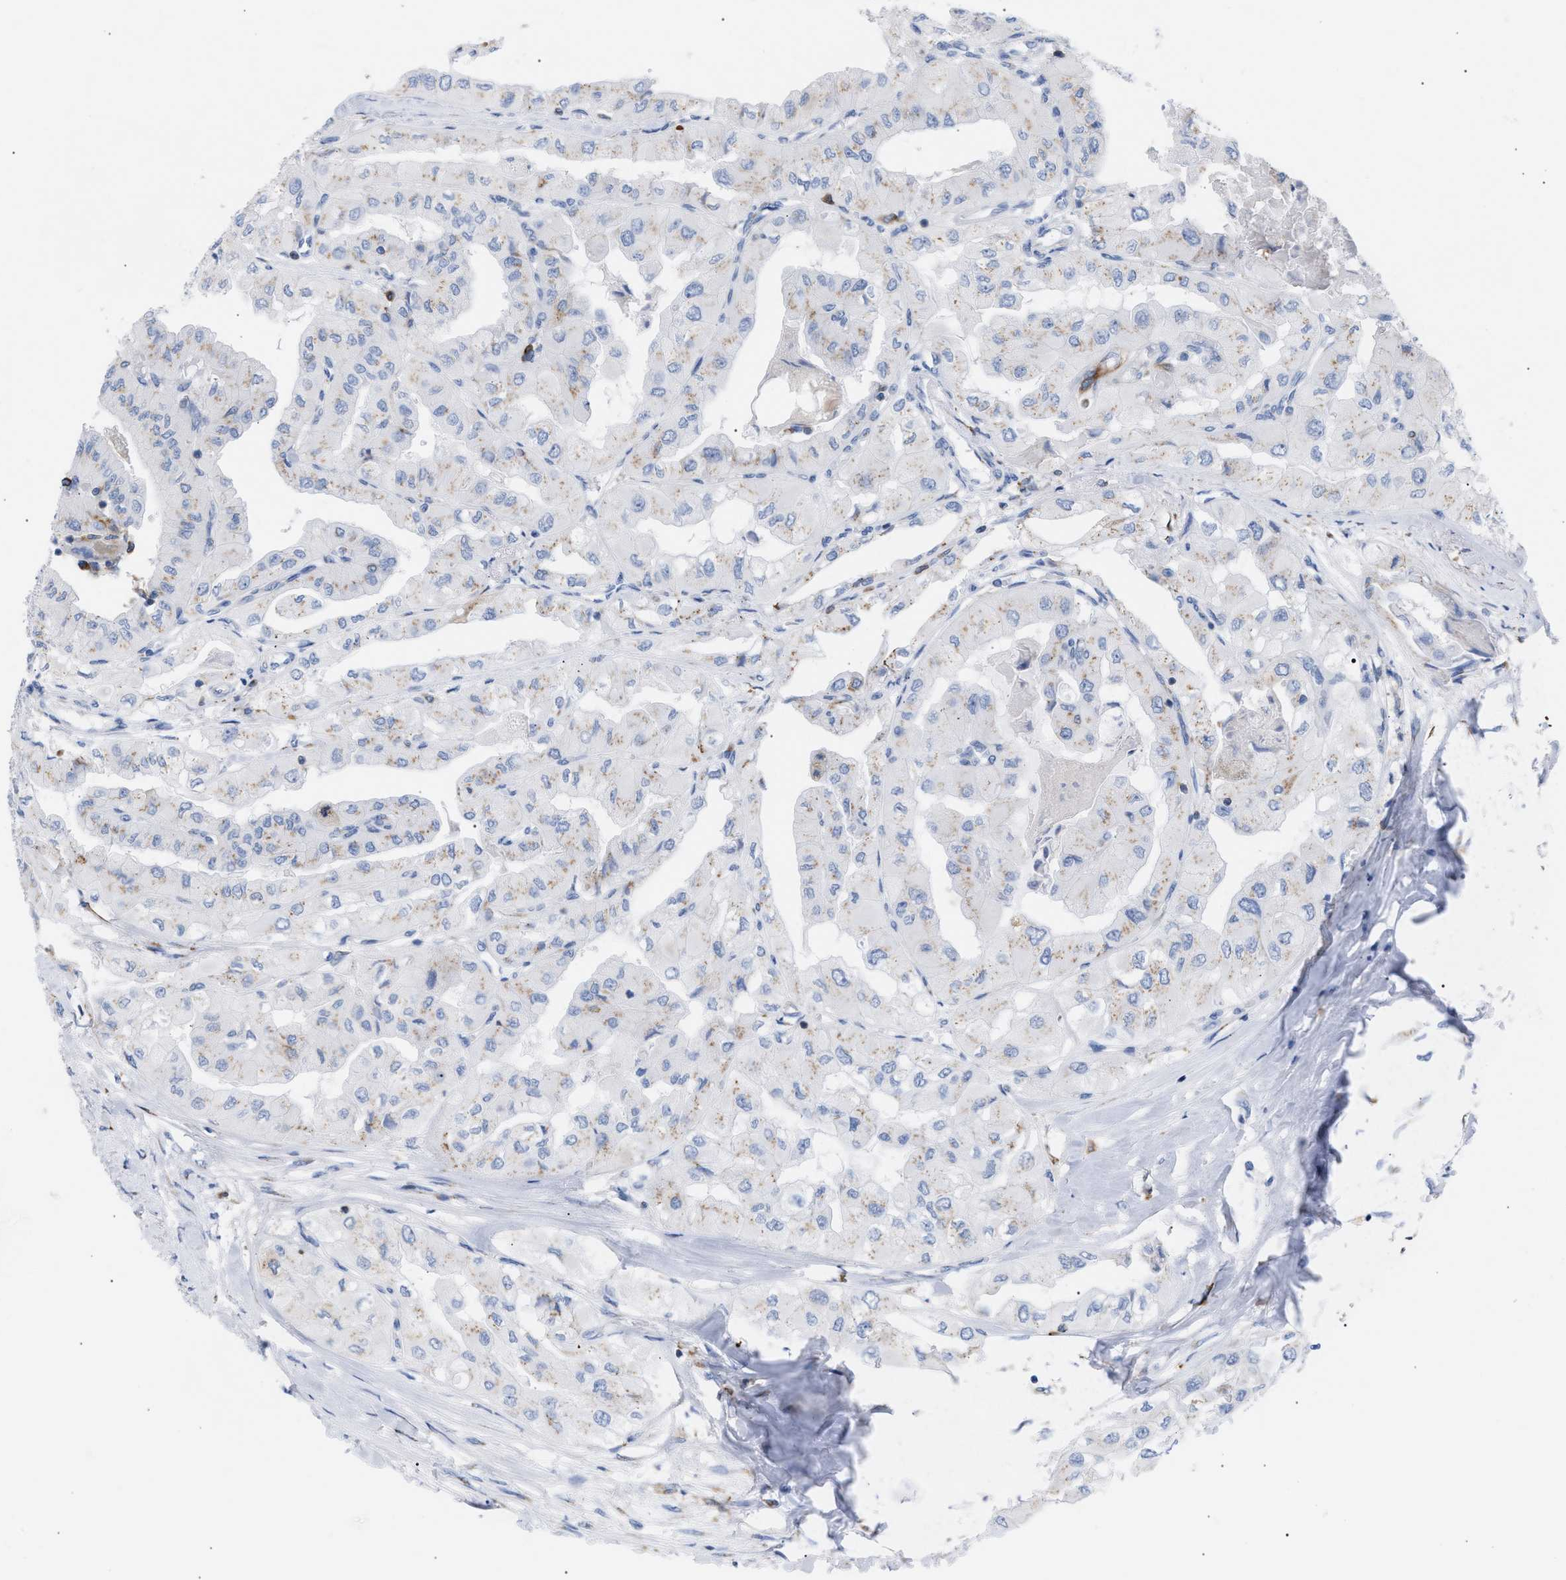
{"staining": {"intensity": "negative", "quantity": "none", "location": "none"}, "tissue": "thyroid cancer", "cell_type": "Tumor cells", "image_type": "cancer", "snomed": [{"axis": "morphology", "description": "Papillary adenocarcinoma, NOS"}, {"axis": "topography", "description": "Thyroid gland"}], "caption": "Tumor cells are negative for protein expression in human thyroid papillary adenocarcinoma. (DAB immunohistochemistry visualized using brightfield microscopy, high magnification).", "gene": "TACC3", "patient": {"sex": "female", "age": 59}}